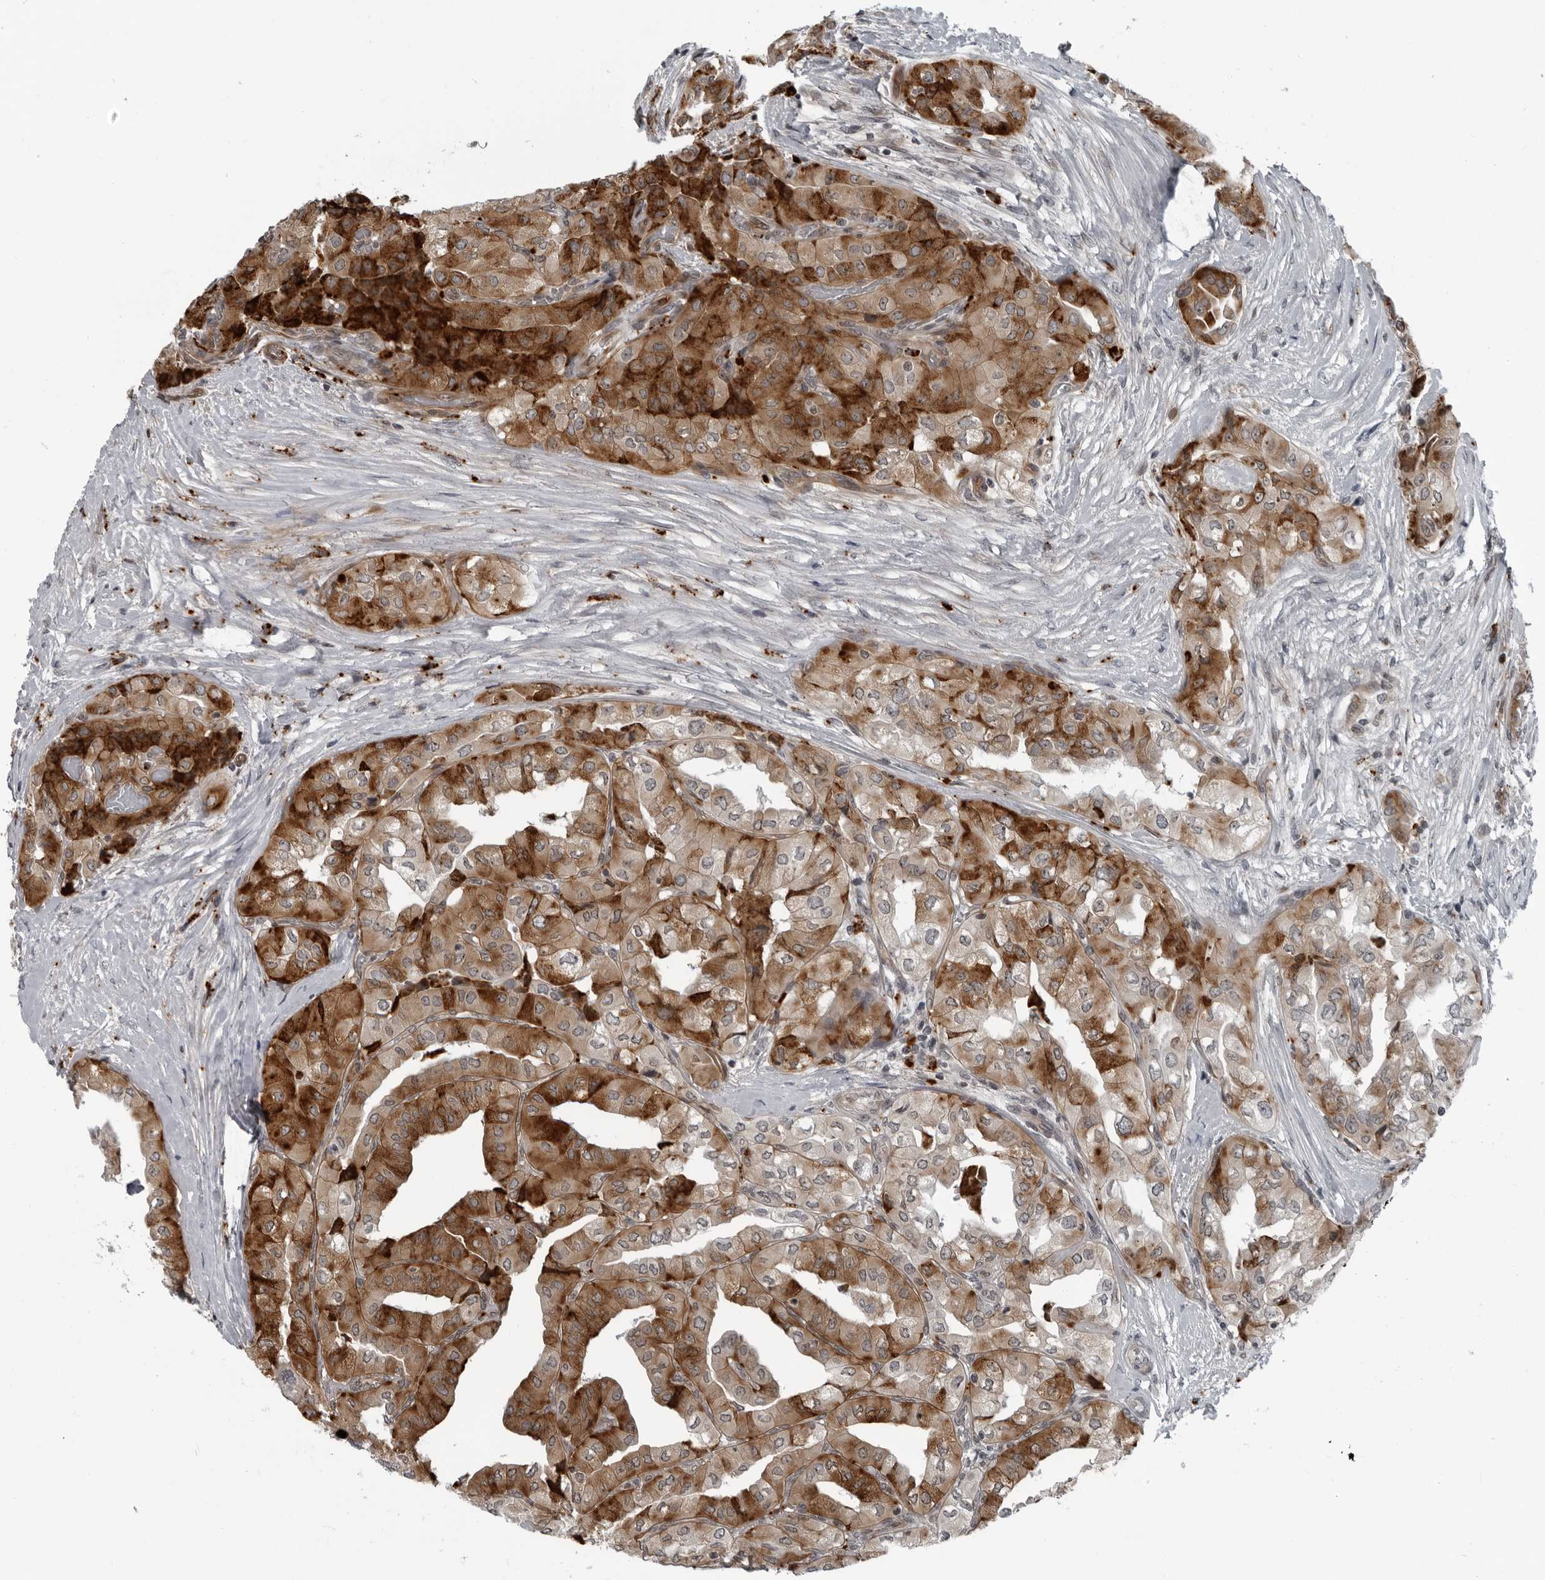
{"staining": {"intensity": "strong", "quantity": ">75%", "location": "cytoplasmic/membranous"}, "tissue": "thyroid cancer", "cell_type": "Tumor cells", "image_type": "cancer", "snomed": [{"axis": "morphology", "description": "Papillary adenocarcinoma, NOS"}, {"axis": "topography", "description": "Thyroid gland"}], "caption": "A brown stain highlights strong cytoplasmic/membranous staining of a protein in thyroid cancer (papillary adenocarcinoma) tumor cells.", "gene": "FAM102B", "patient": {"sex": "female", "age": 59}}